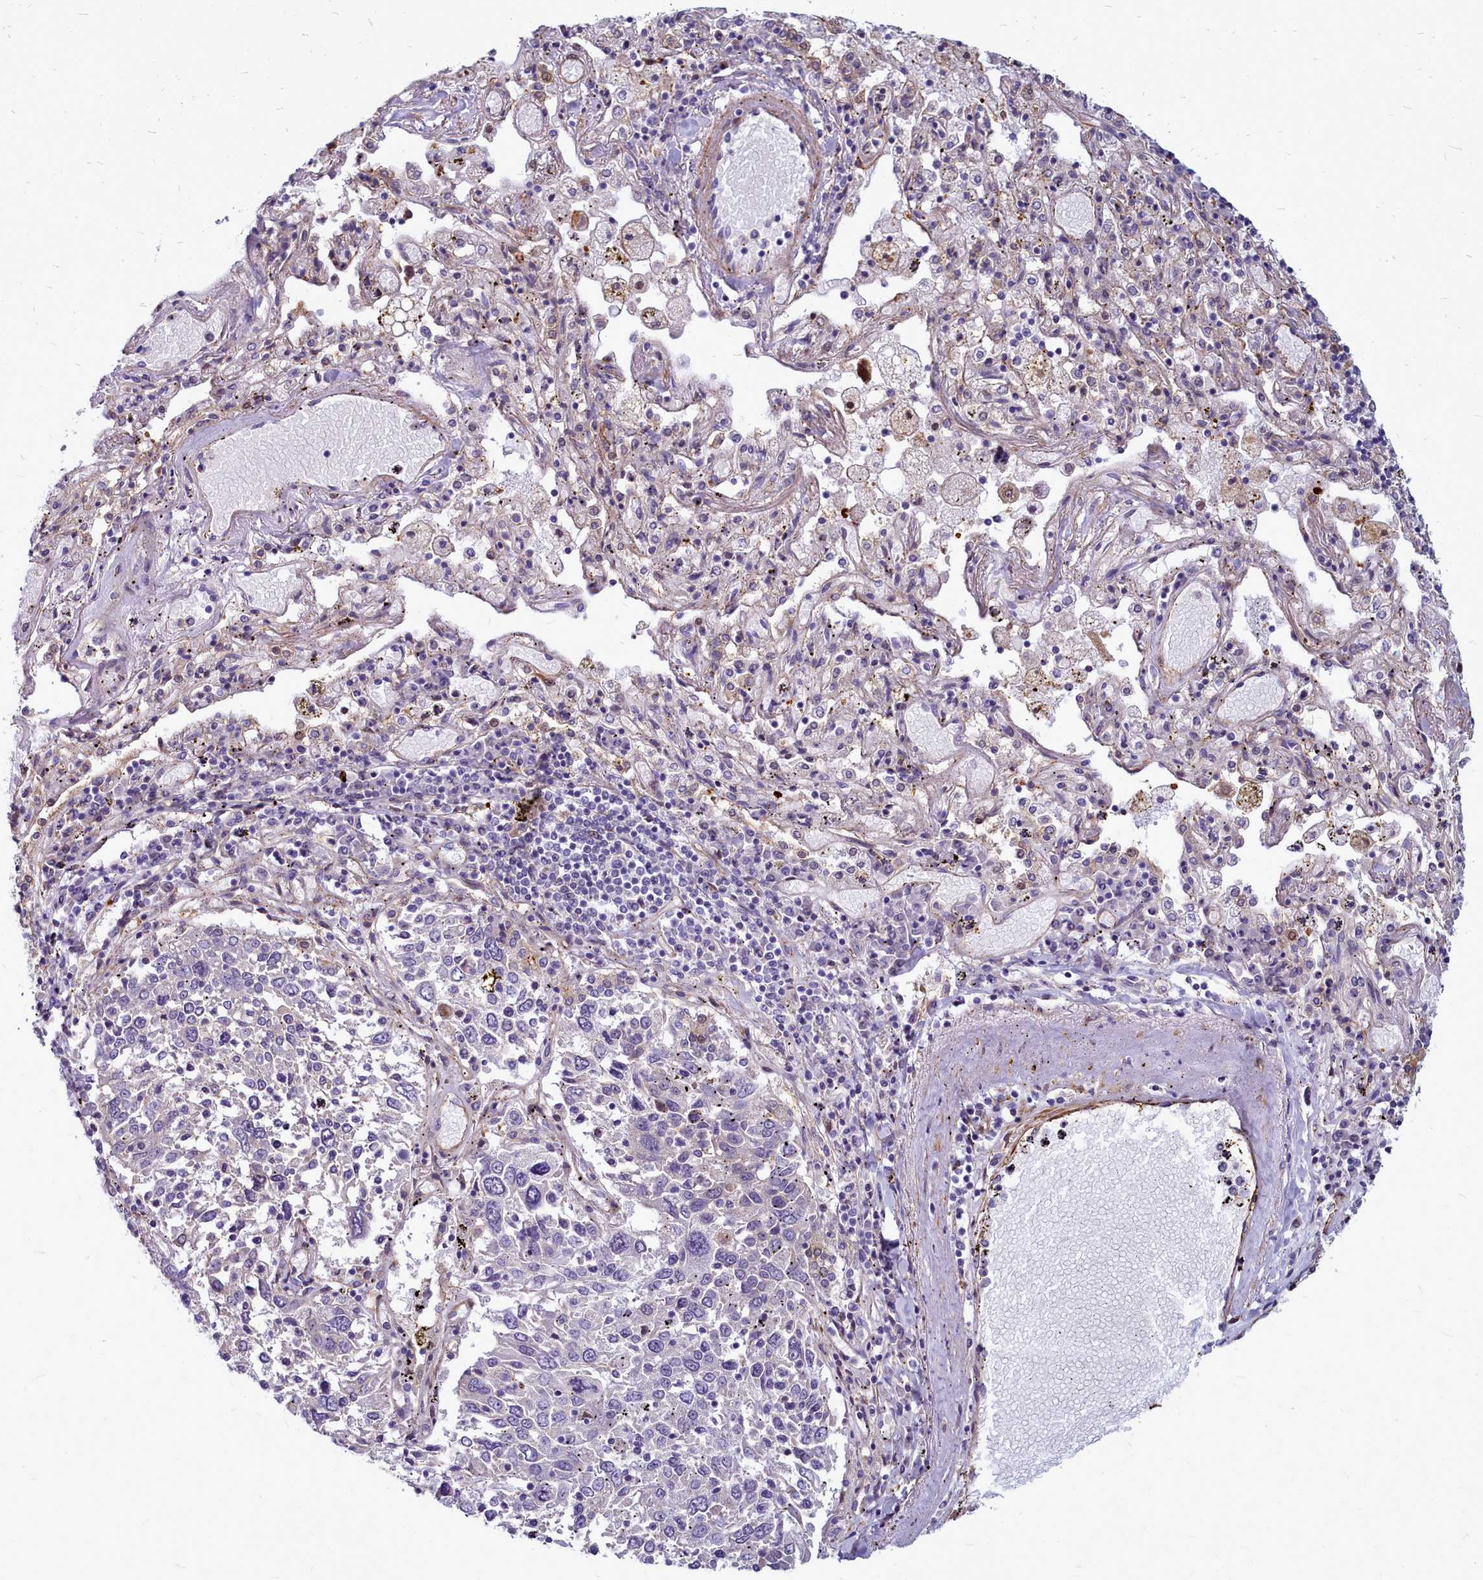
{"staining": {"intensity": "negative", "quantity": "none", "location": "none"}, "tissue": "lung cancer", "cell_type": "Tumor cells", "image_type": "cancer", "snomed": [{"axis": "morphology", "description": "Squamous cell carcinoma, NOS"}, {"axis": "topography", "description": "Lung"}], "caption": "Protein analysis of lung cancer (squamous cell carcinoma) reveals no significant positivity in tumor cells. The staining was performed using DAB (3,3'-diaminobenzidine) to visualize the protein expression in brown, while the nuclei were stained in blue with hematoxylin (Magnification: 20x).", "gene": "TTC5", "patient": {"sex": "male", "age": 65}}